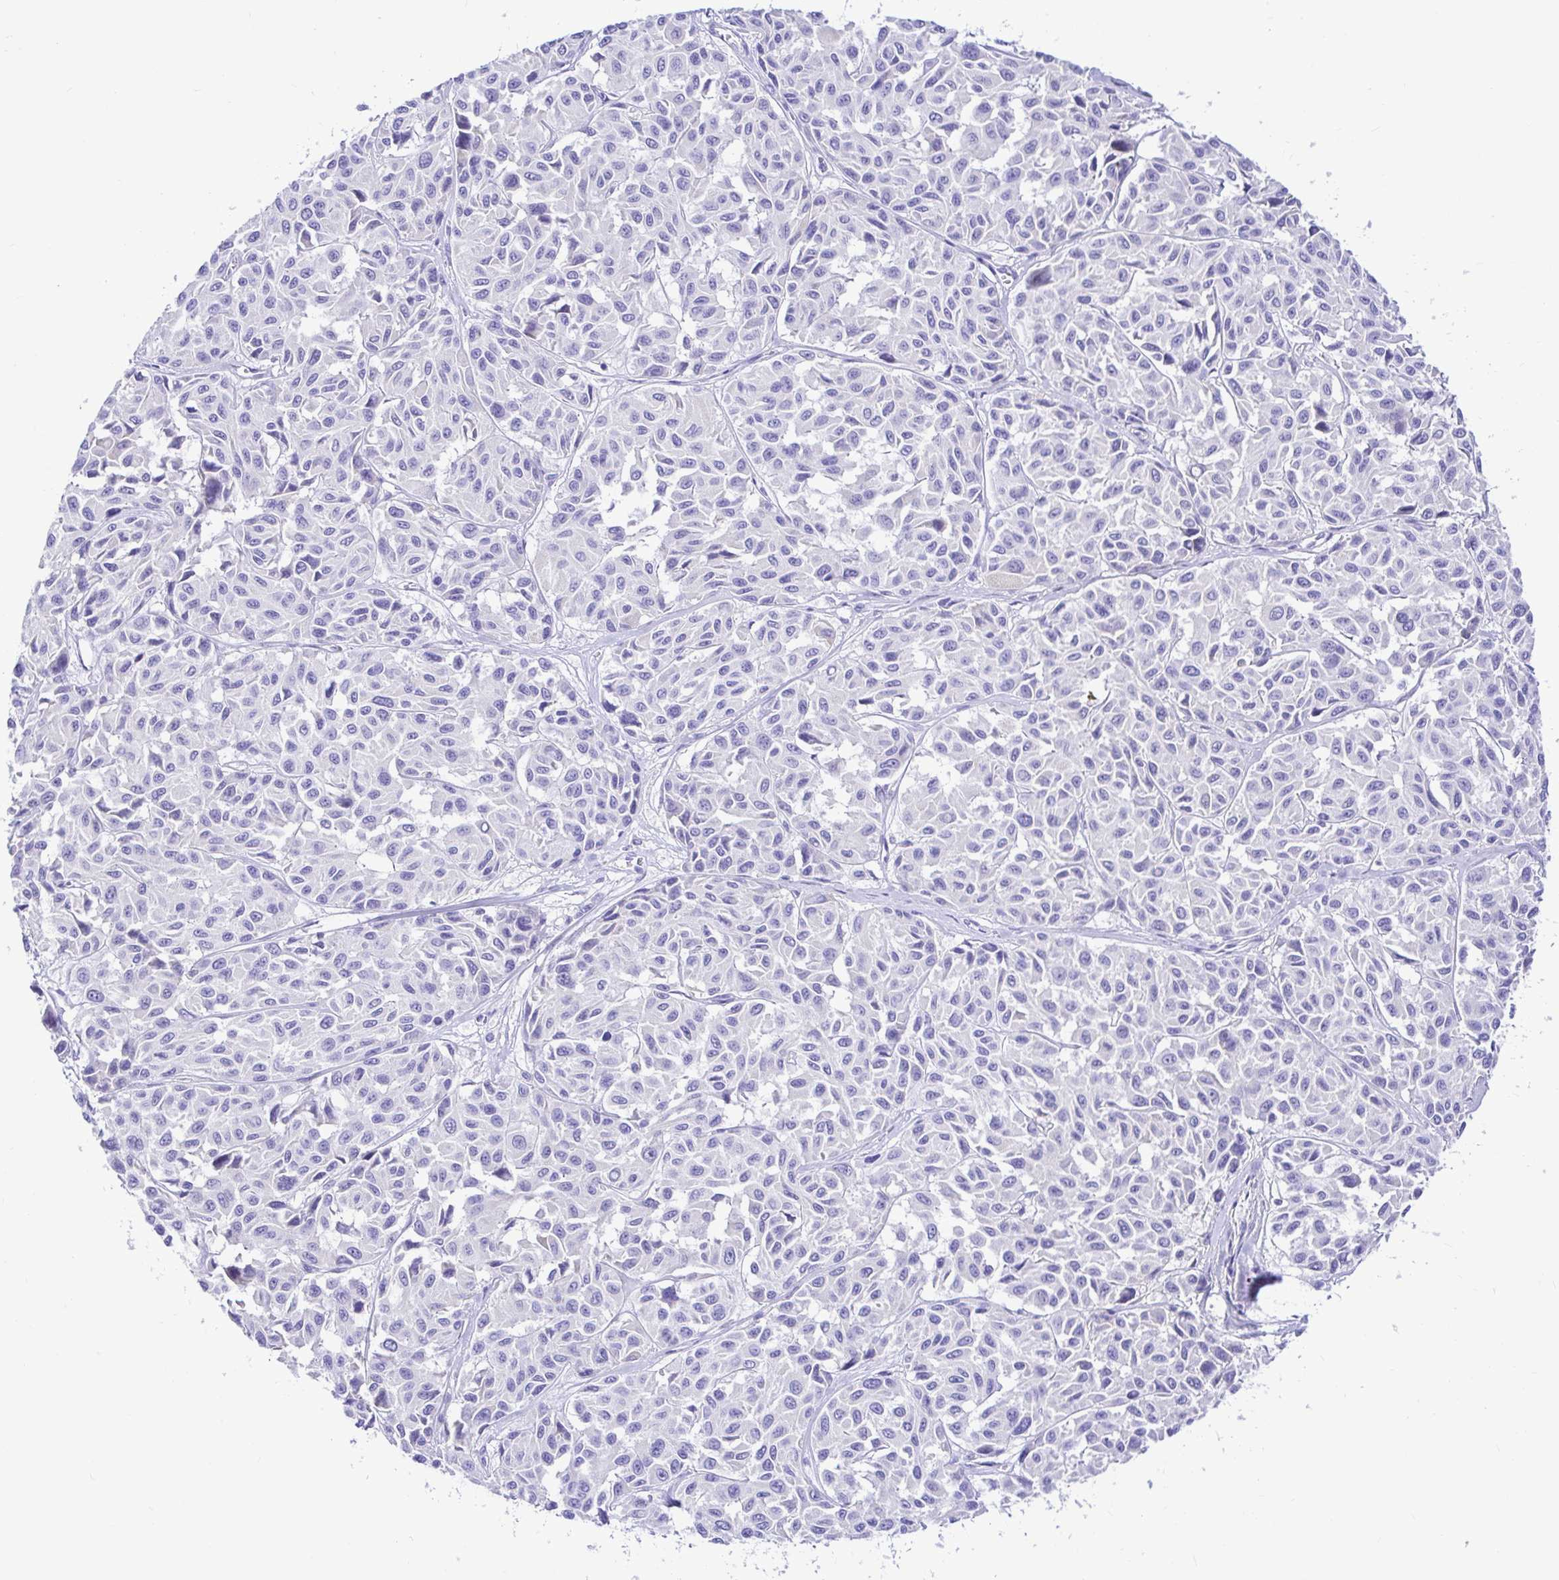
{"staining": {"intensity": "negative", "quantity": "none", "location": "none"}, "tissue": "melanoma", "cell_type": "Tumor cells", "image_type": "cancer", "snomed": [{"axis": "morphology", "description": "Malignant melanoma, NOS"}, {"axis": "topography", "description": "Skin"}], "caption": "This image is of melanoma stained with immunohistochemistry (IHC) to label a protein in brown with the nuclei are counter-stained blue. There is no positivity in tumor cells.", "gene": "BACE2", "patient": {"sex": "female", "age": 66}}